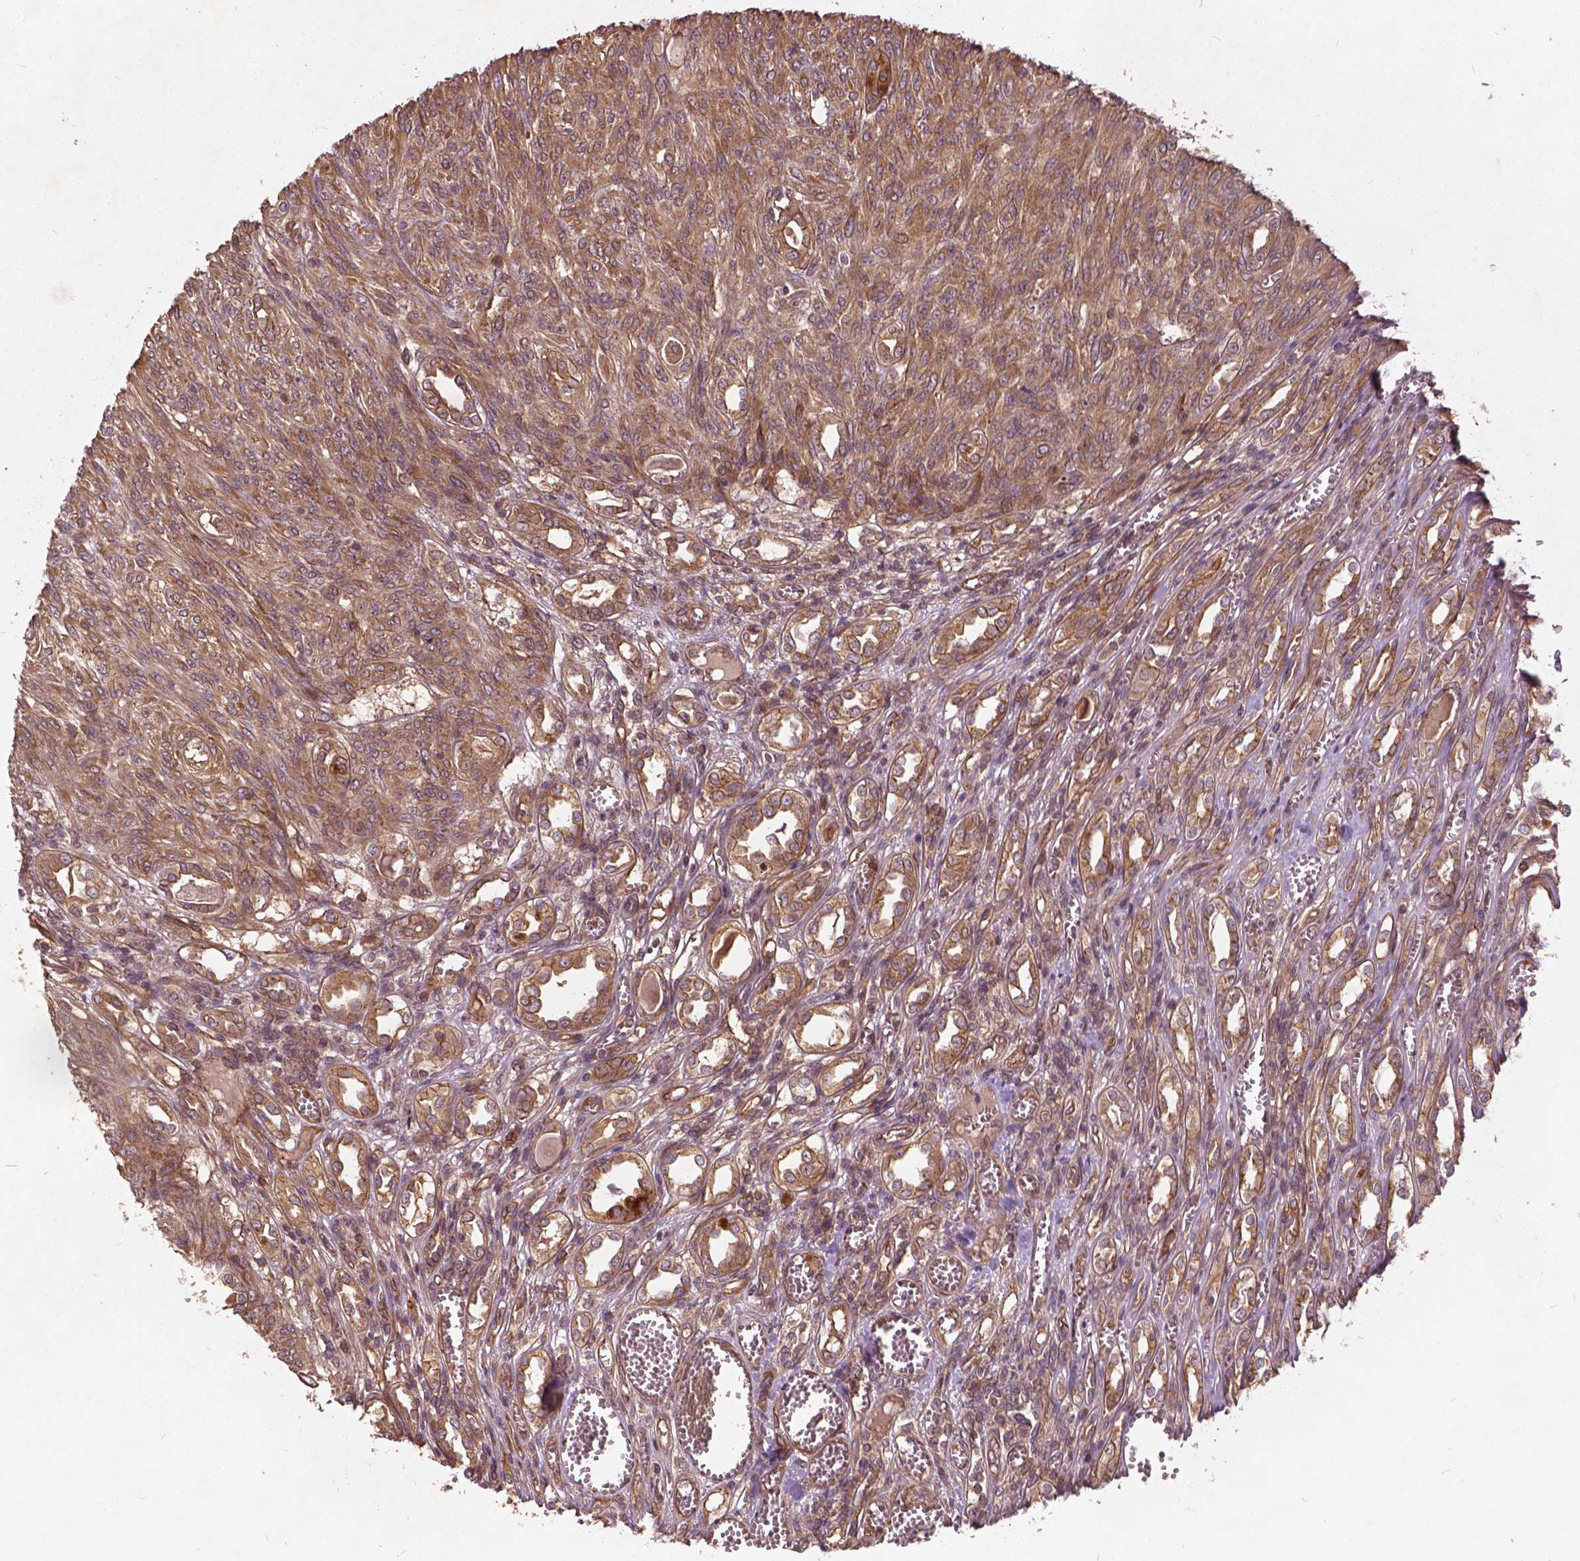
{"staining": {"intensity": "moderate", "quantity": ">75%", "location": "cytoplasmic/membranous"}, "tissue": "renal cancer", "cell_type": "Tumor cells", "image_type": "cancer", "snomed": [{"axis": "morphology", "description": "Adenocarcinoma, NOS"}, {"axis": "topography", "description": "Kidney"}], "caption": "Renal cancer (adenocarcinoma) was stained to show a protein in brown. There is medium levels of moderate cytoplasmic/membranous positivity in about >75% of tumor cells.", "gene": "UBXN2A", "patient": {"sex": "male", "age": 58}}